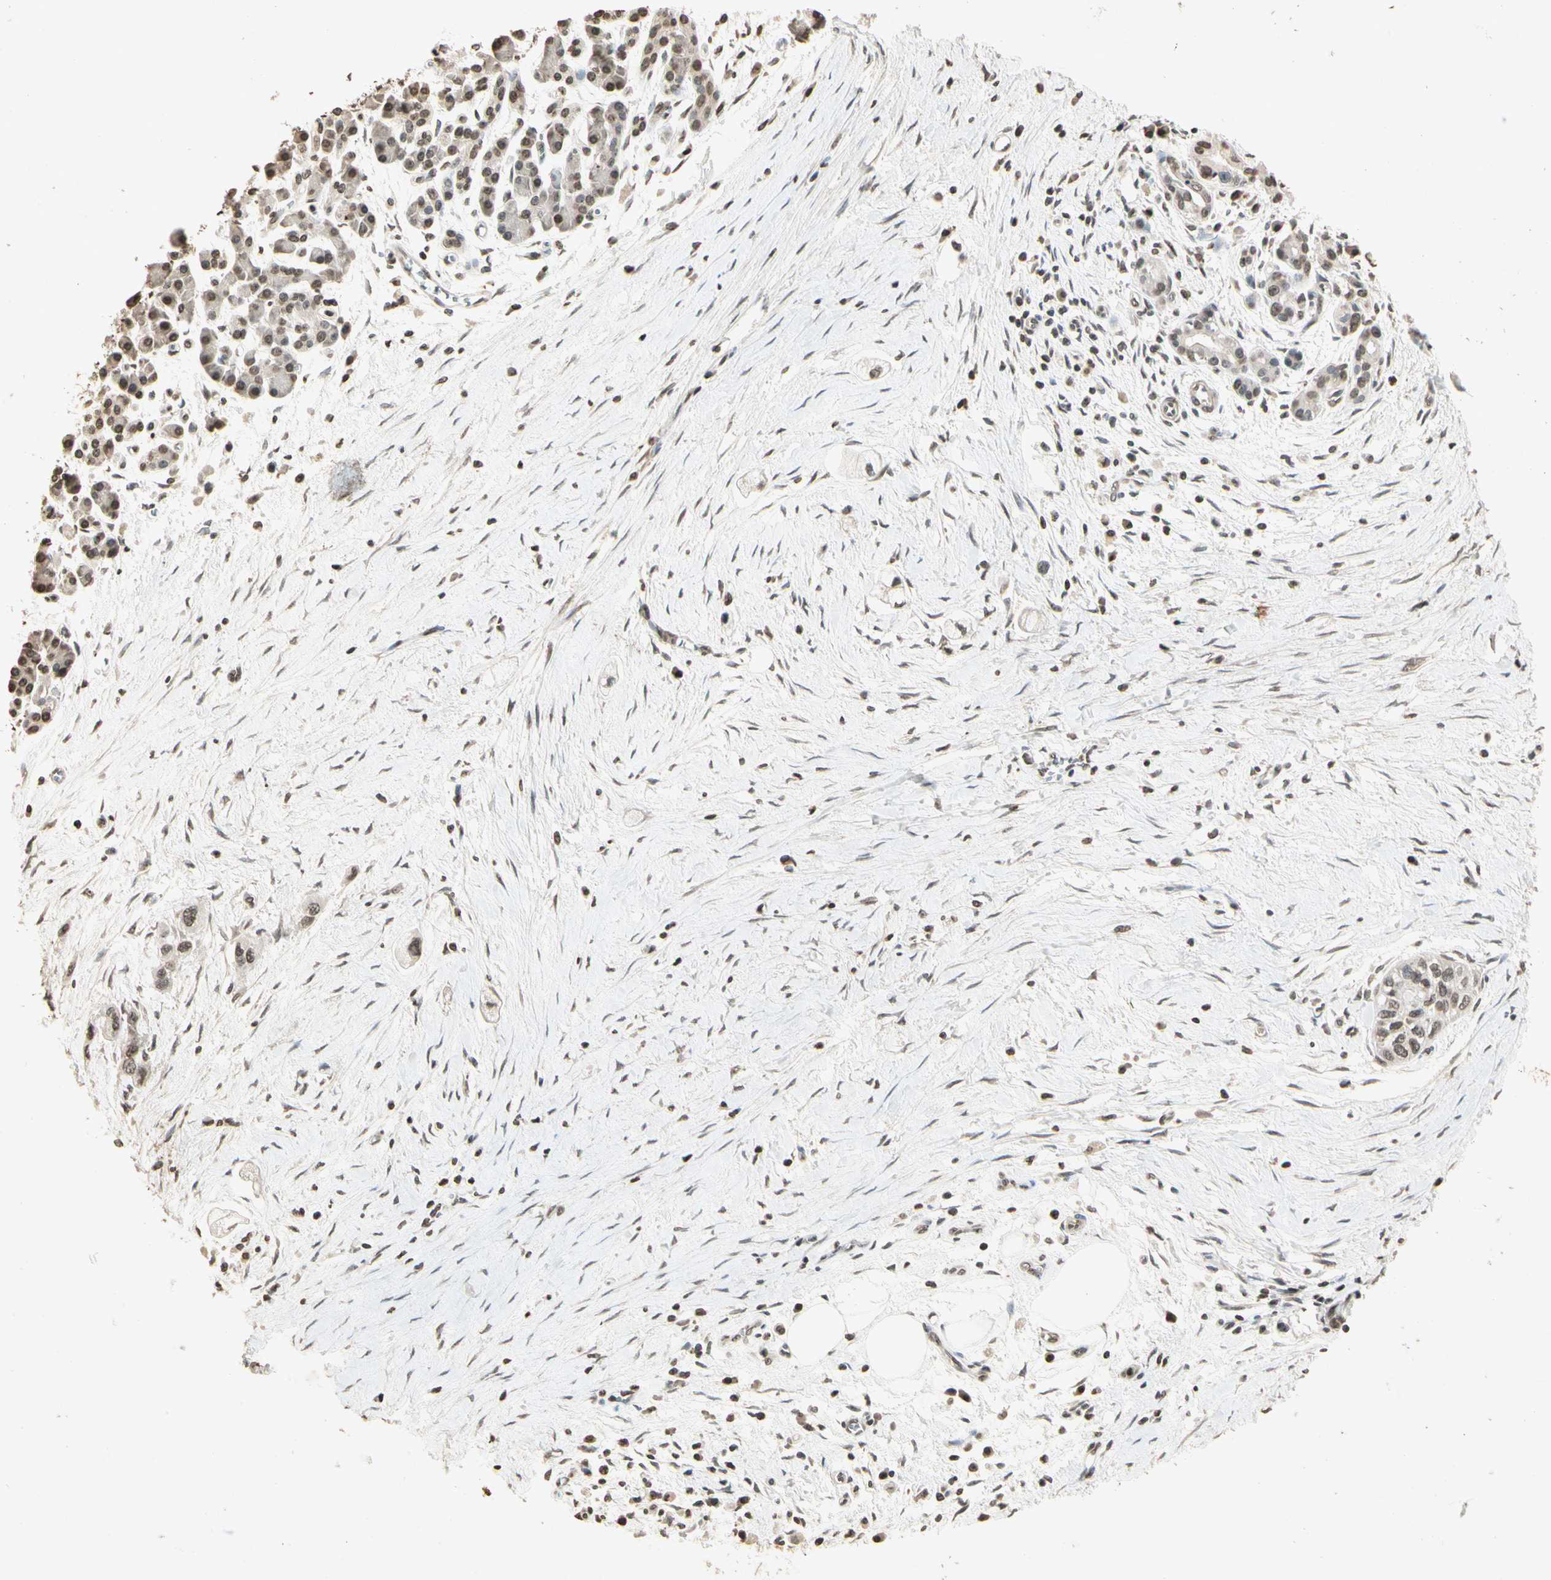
{"staining": {"intensity": "weak", "quantity": "25%-75%", "location": "cytoplasmic/membranous,nuclear"}, "tissue": "pancreatic cancer", "cell_type": "Tumor cells", "image_type": "cancer", "snomed": [{"axis": "morphology", "description": "Adenocarcinoma, NOS"}, {"axis": "topography", "description": "Pancreas"}], "caption": "Protein analysis of pancreatic cancer (adenocarcinoma) tissue demonstrates weak cytoplasmic/membranous and nuclear expression in about 25%-75% of tumor cells. (DAB = brown stain, brightfield microscopy at high magnification).", "gene": "TOP1", "patient": {"sex": "male", "age": 74}}